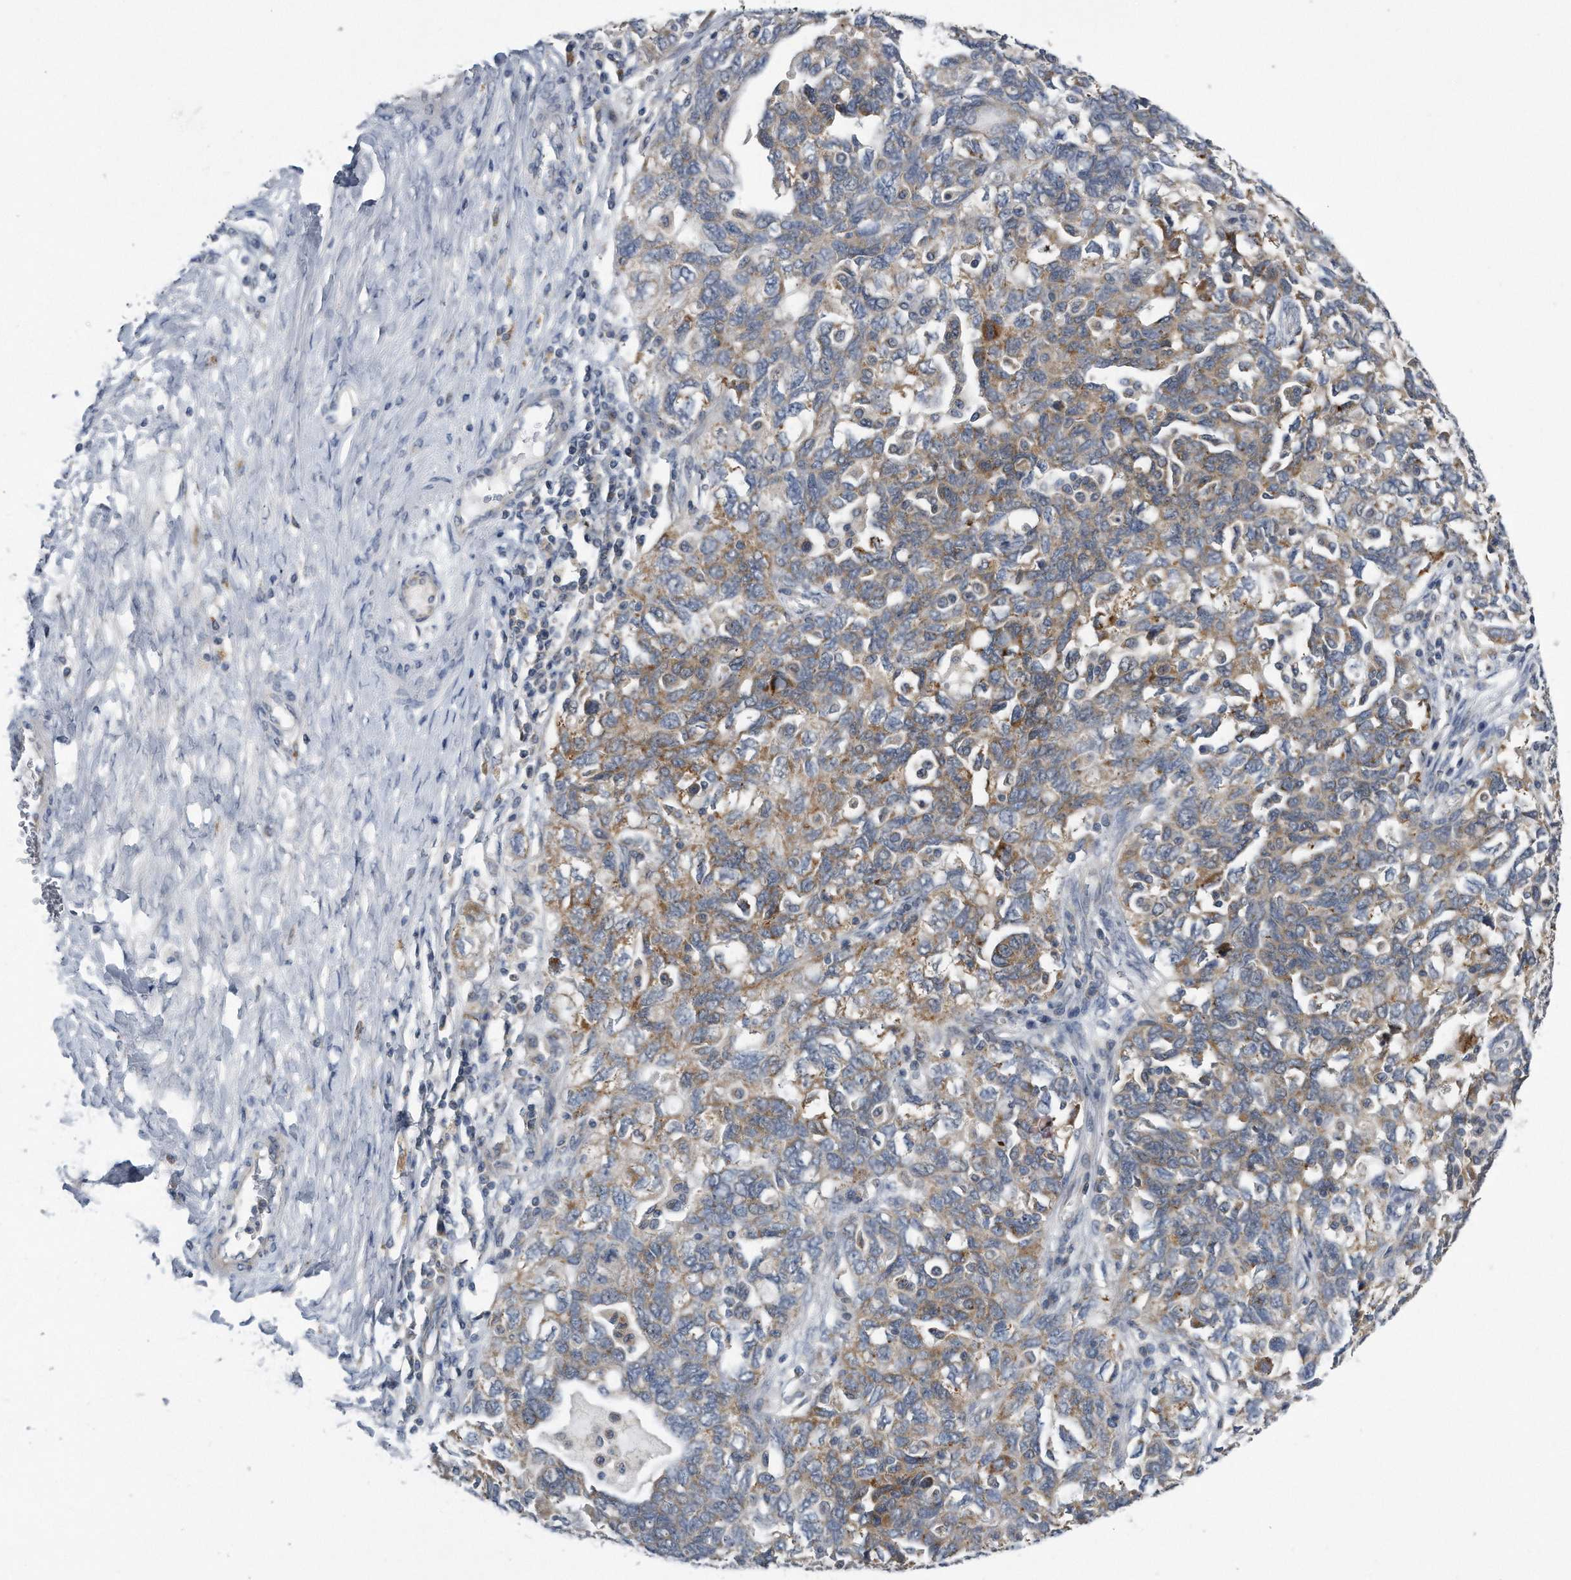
{"staining": {"intensity": "moderate", "quantity": "25%-75%", "location": "cytoplasmic/membranous"}, "tissue": "ovarian cancer", "cell_type": "Tumor cells", "image_type": "cancer", "snomed": [{"axis": "morphology", "description": "Carcinoma, NOS"}, {"axis": "morphology", "description": "Cystadenocarcinoma, serous, NOS"}, {"axis": "topography", "description": "Ovary"}], "caption": "Human carcinoma (ovarian) stained with a protein marker displays moderate staining in tumor cells.", "gene": "LYRM4", "patient": {"sex": "female", "age": 69}}